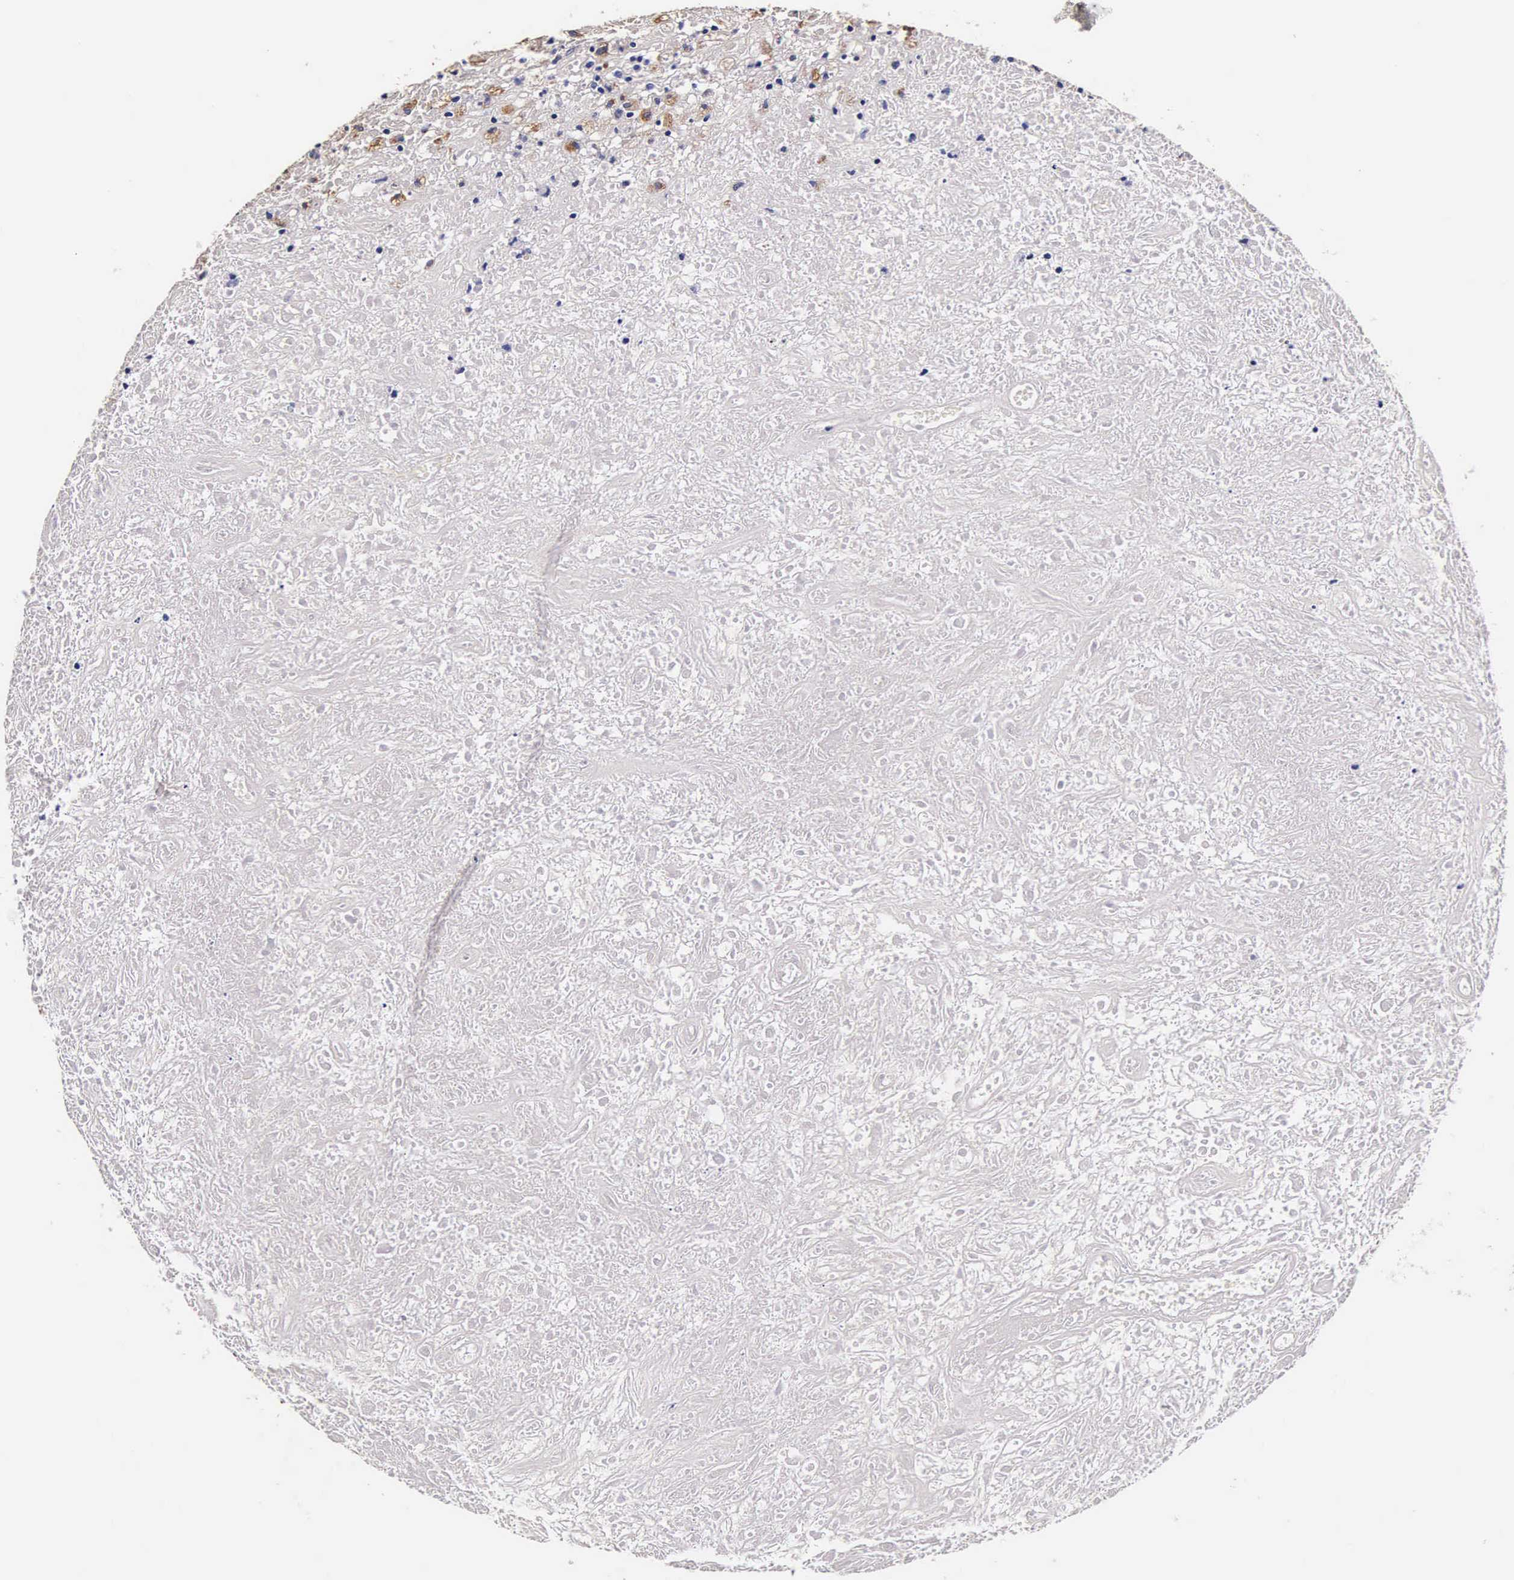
{"staining": {"intensity": "moderate", "quantity": "25%-75%", "location": "cytoplasmic/membranous"}, "tissue": "lymphoma", "cell_type": "Tumor cells", "image_type": "cancer", "snomed": [{"axis": "morphology", "description": "Hodgkin's disease, NOS"}, {"axis": "topography", "description": "Lymph node"}], "caption": "Lymphoma was stained to show a protein in brown. There is medium levels of moderate cytoplasmic/membranous positivity in approximately 25%-75% of tumor cells.", "gene": "CTSB", "patient": {"sex": "male", "age": 46}}